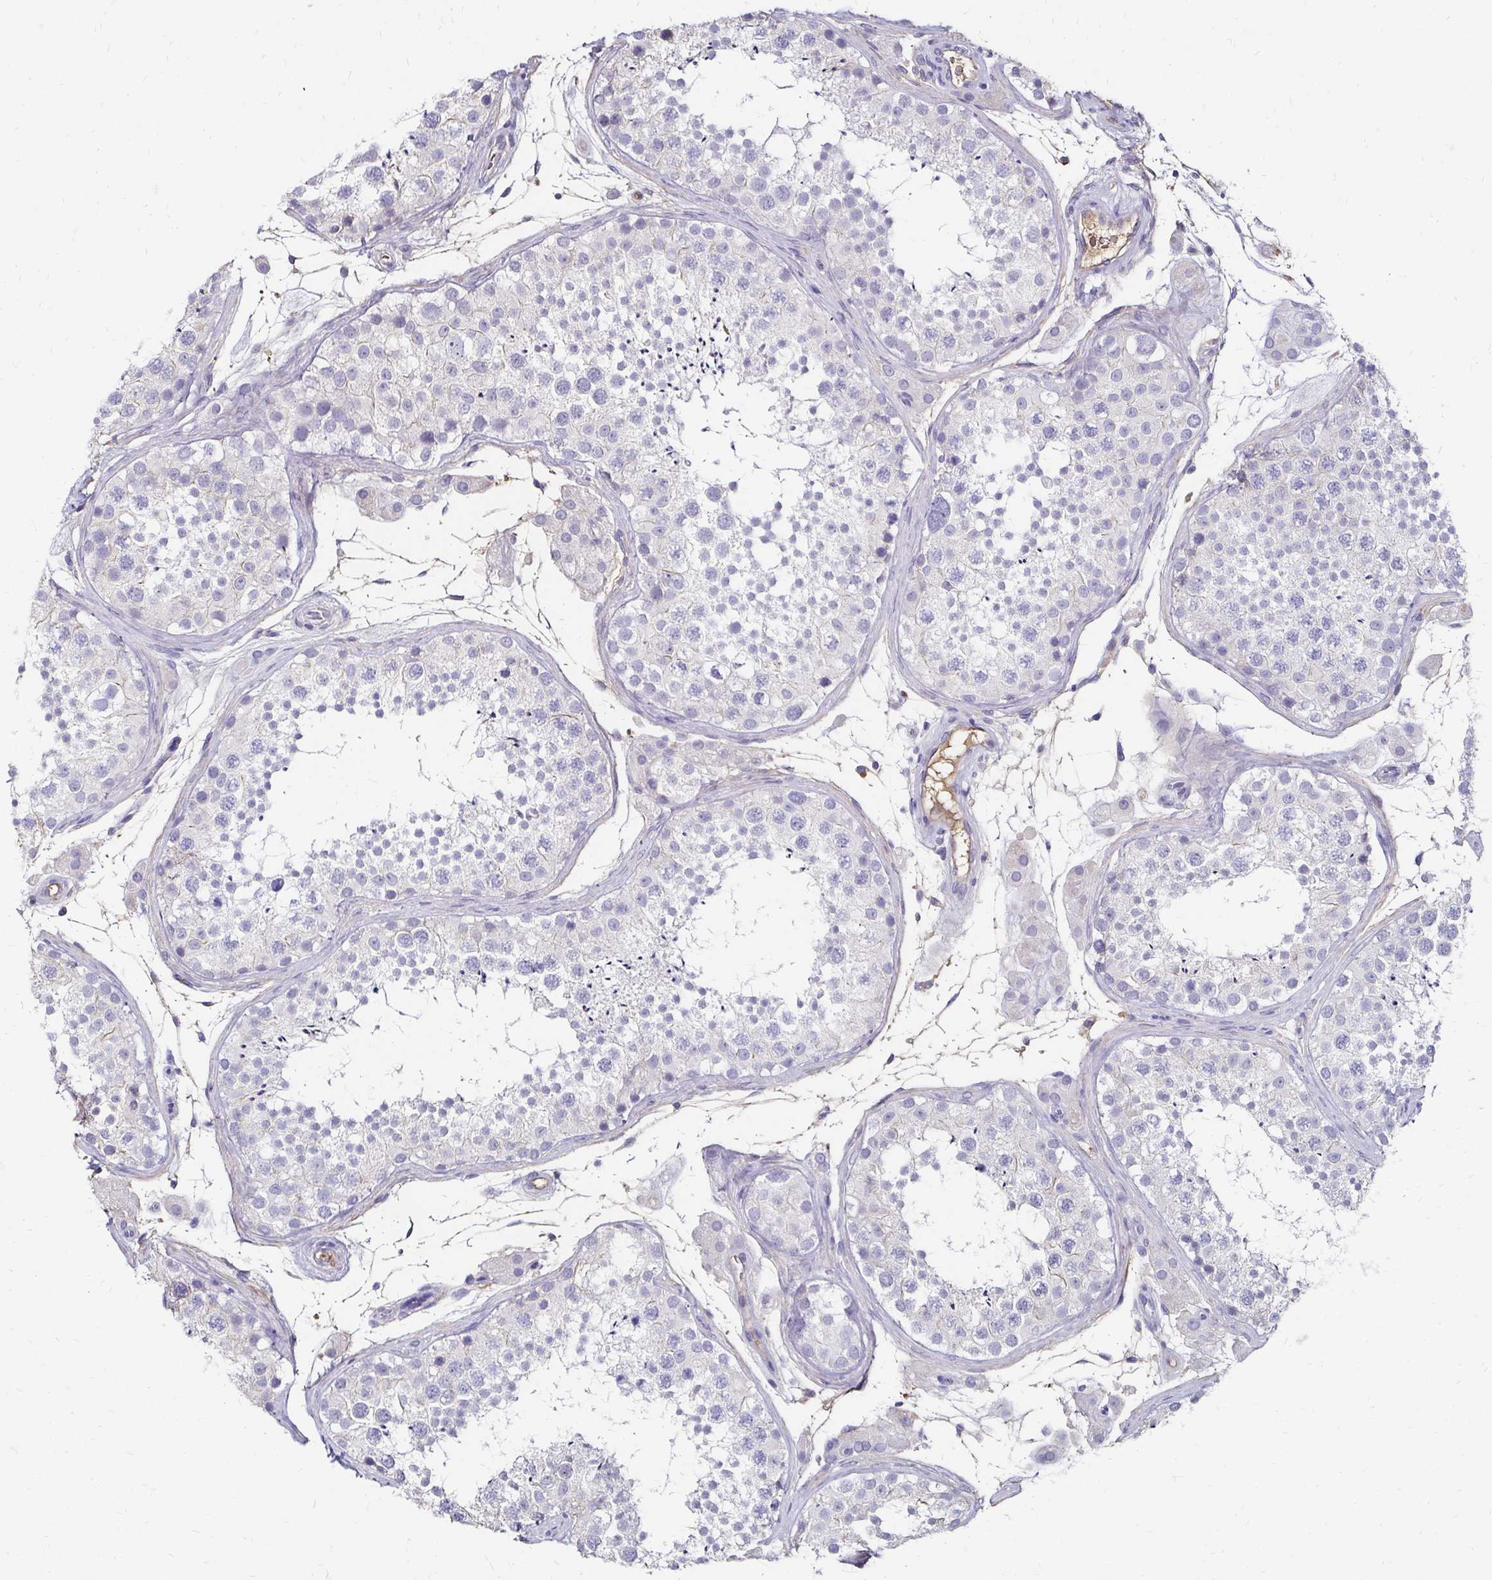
{"staining": {"intensity": "negative", "quantity": "none", "location": "none"}, "tissue": "testis", "cell_type": "Cells in seminiferous ducts", "image_type": "normal", "snomed": [{"axis": "morphology", "description": "Normal tissue, NOS"}, {"axis": "topography", "description": "Testis"}], "caption": "This is an IHC micrograph of unremarkable human testis. There is no positivity in cells in seminiferous ducts.", "gene": "SCG3", "patient": {"sex": "male", "age": 41}}